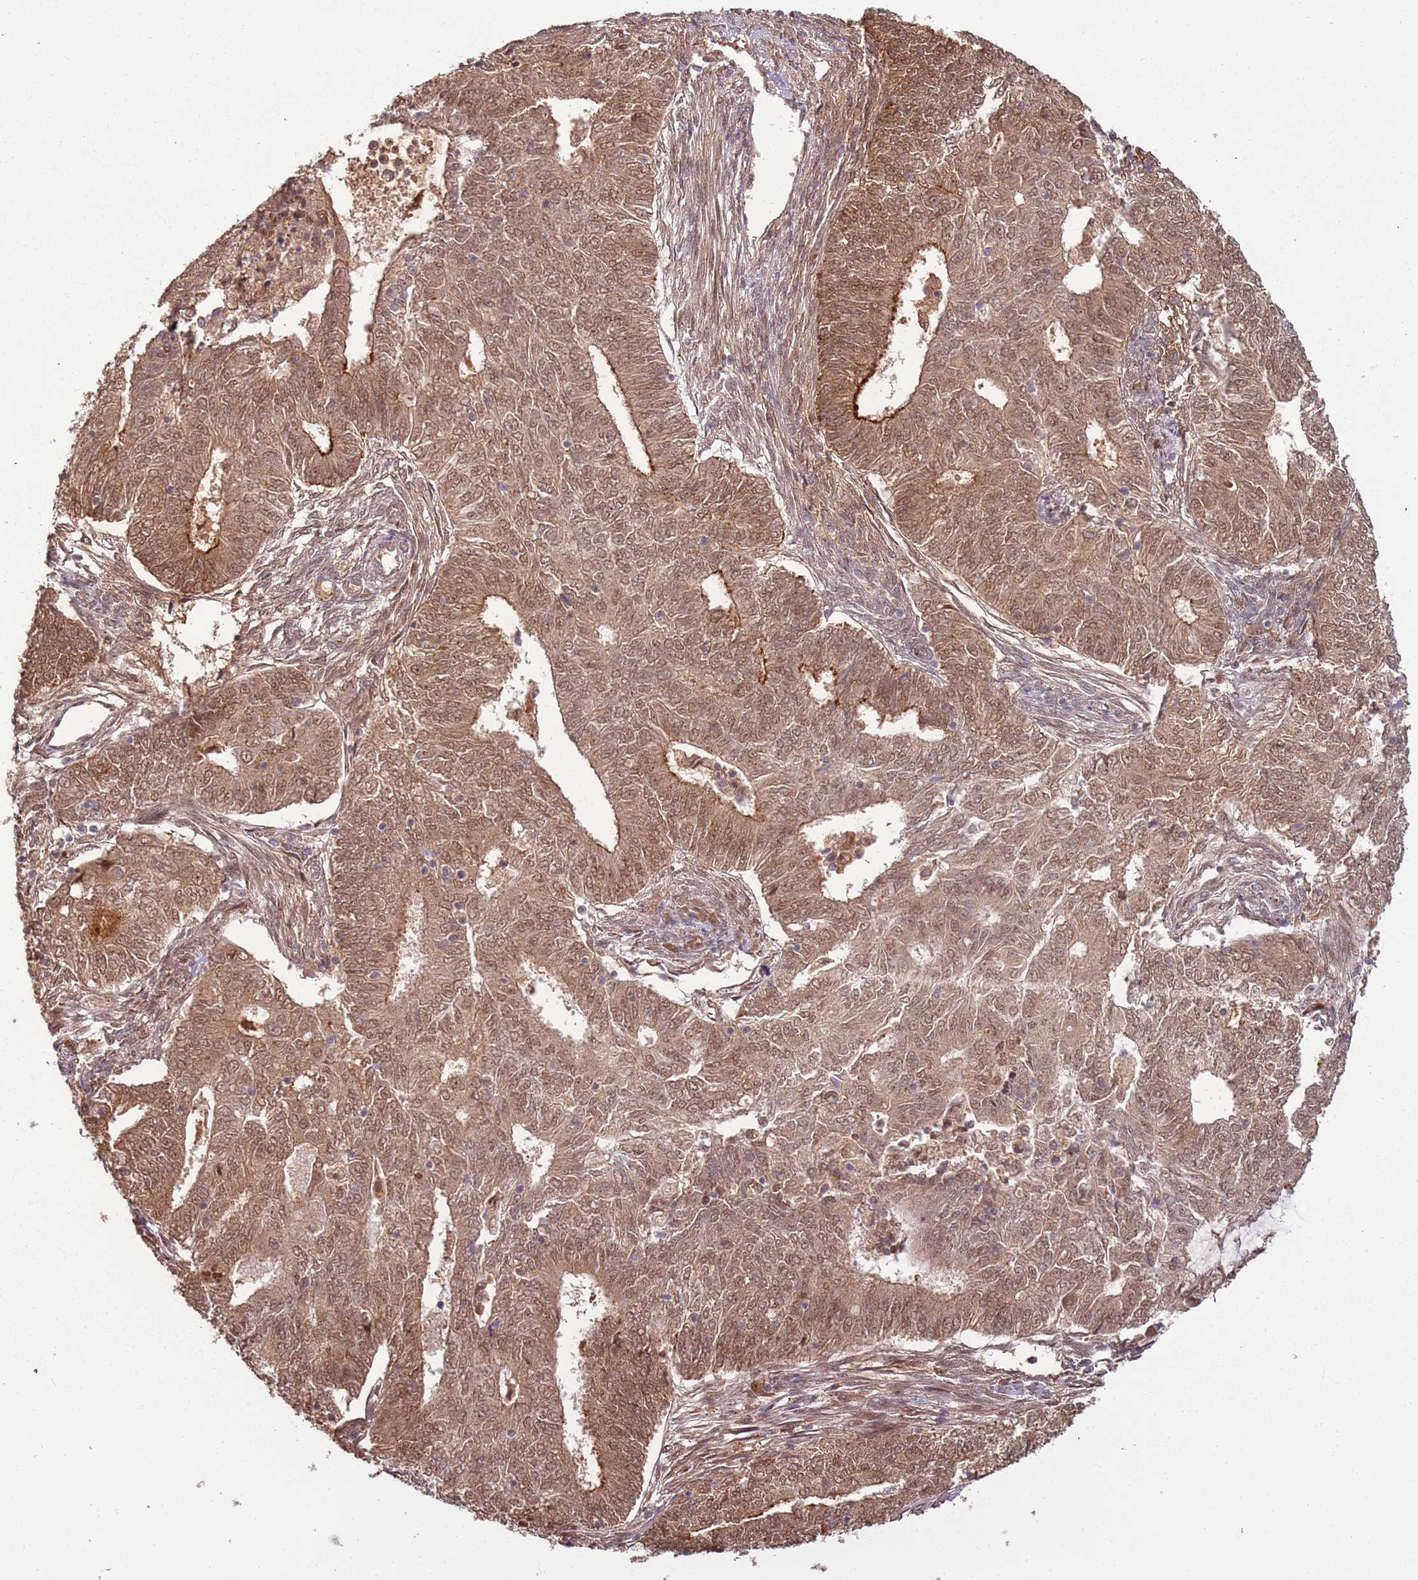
{"staining": {"intensity": "moderate", "quantity": ">75%", "location": "nuclear"}, "tissue": "endometrial cancer", "cell_type": "Tumor cells", "image_type": "cancer", "snomed": [{"axis": "morphology", "description": "Adenocarcinoma, NOS"}, {"axis": "topography", "description": "Endometrium"}], "caption": "This photomicrograph exhibits IHC staining of adenocarcinoma (endometrial), with medium moderate nuclear staining in about >75% of tumor cells.", "gene": "POLR3H", "patient": {"sex": "female", "age": 62}}